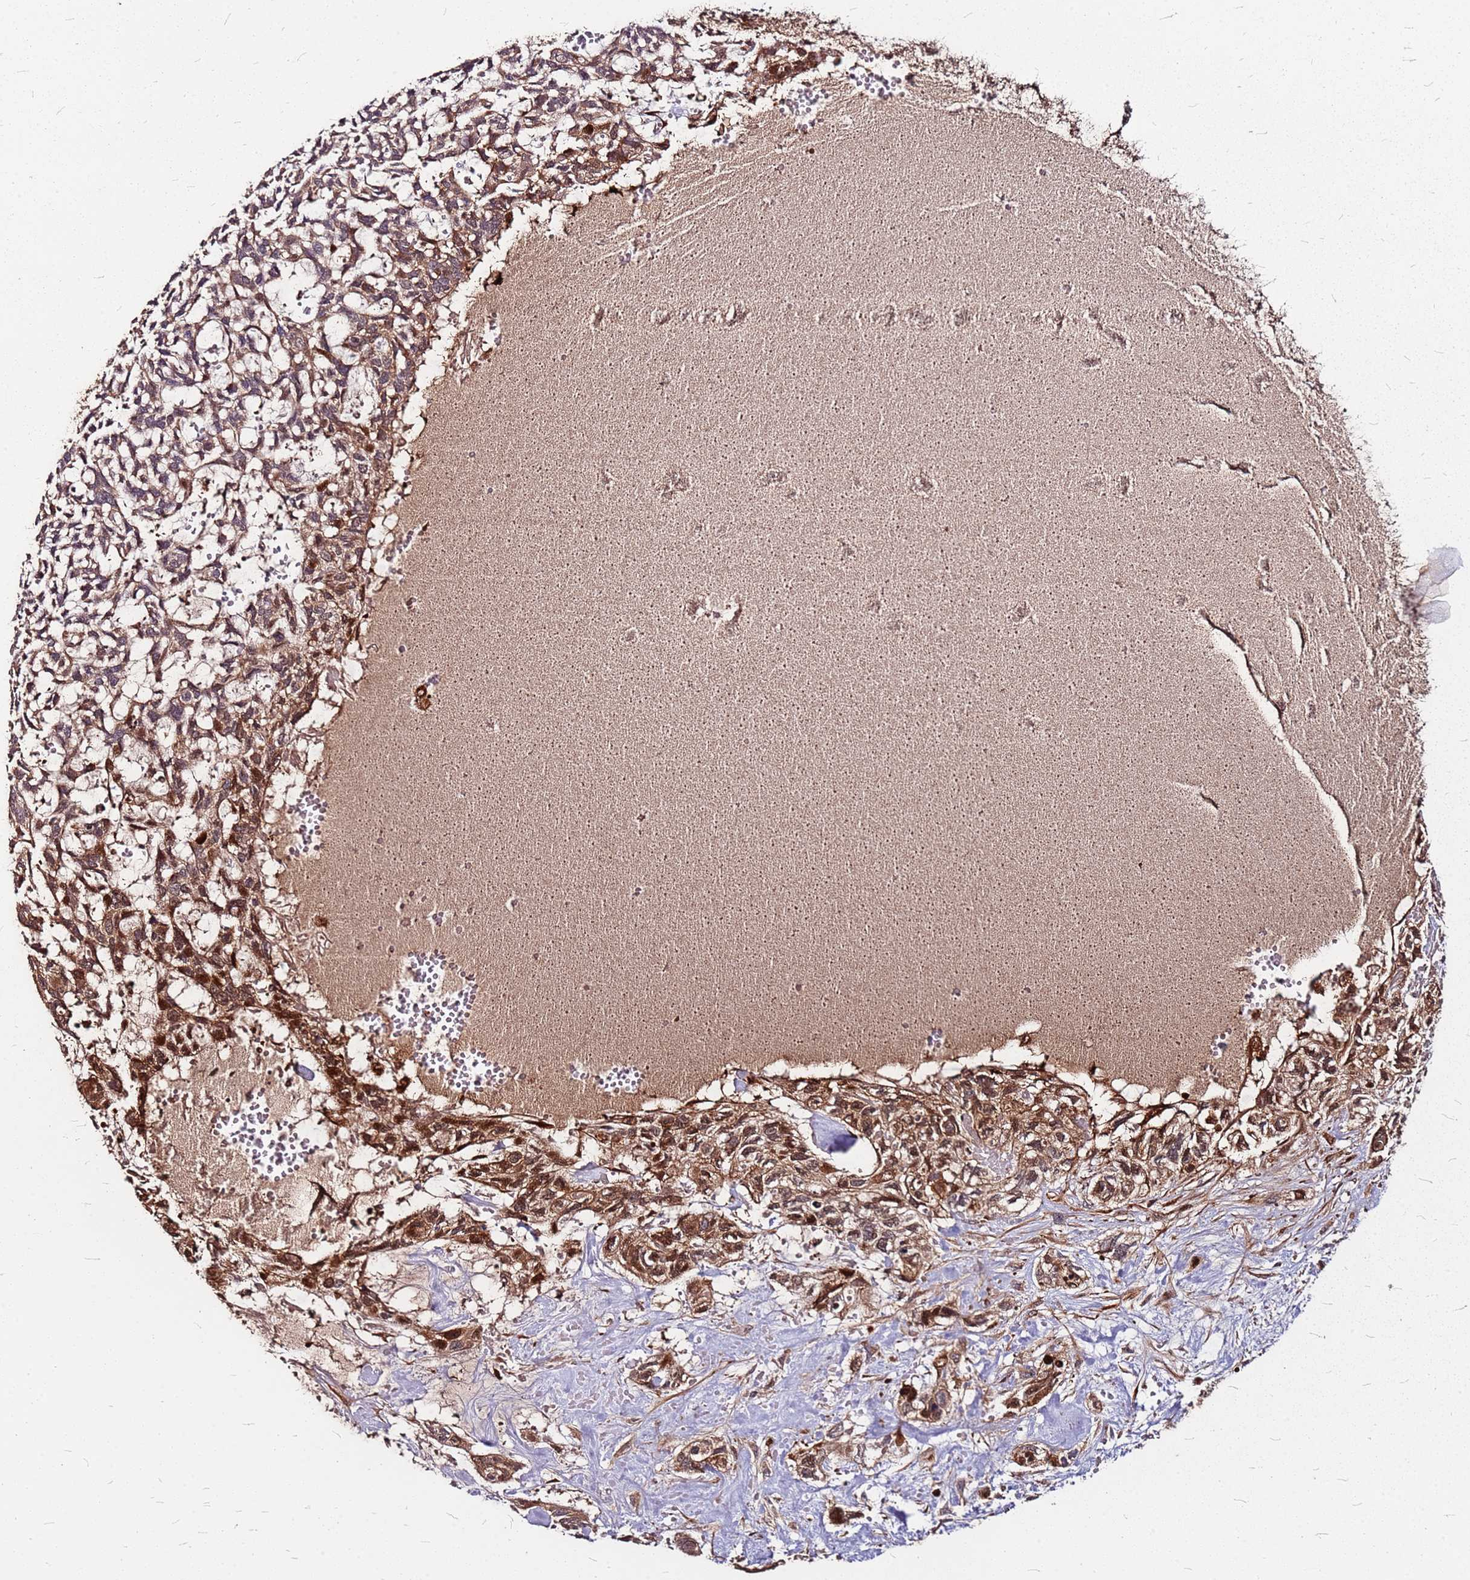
{"staining": {"intensity": "moderate", "quantity": ">75%", "location": "cytoplasmic/membranous,nuclear"}, "tissue": "skin cancer", "cell_type": "Tumor cells", "image_type": "cancer", "snomed": [{"axis": "morphology", "description": "Basal cell carcinoma"}, {"axis": "topography", "description": "Skin"}], "caption": "Immunohistochemical staining of human skin cancer (basal cell carcinoma) exhibits moderate cytoplasmic/membranous and nuclear protein positivity in about >75% of tumor cells. The staining was performed using DAB to visualize the protein expression in brown, while the nuclei were stained in blue with hematoxylin (Magnification: 20x).", "gene": "LYPLAL1", "patient": {"sex": "male", "age": 88}}